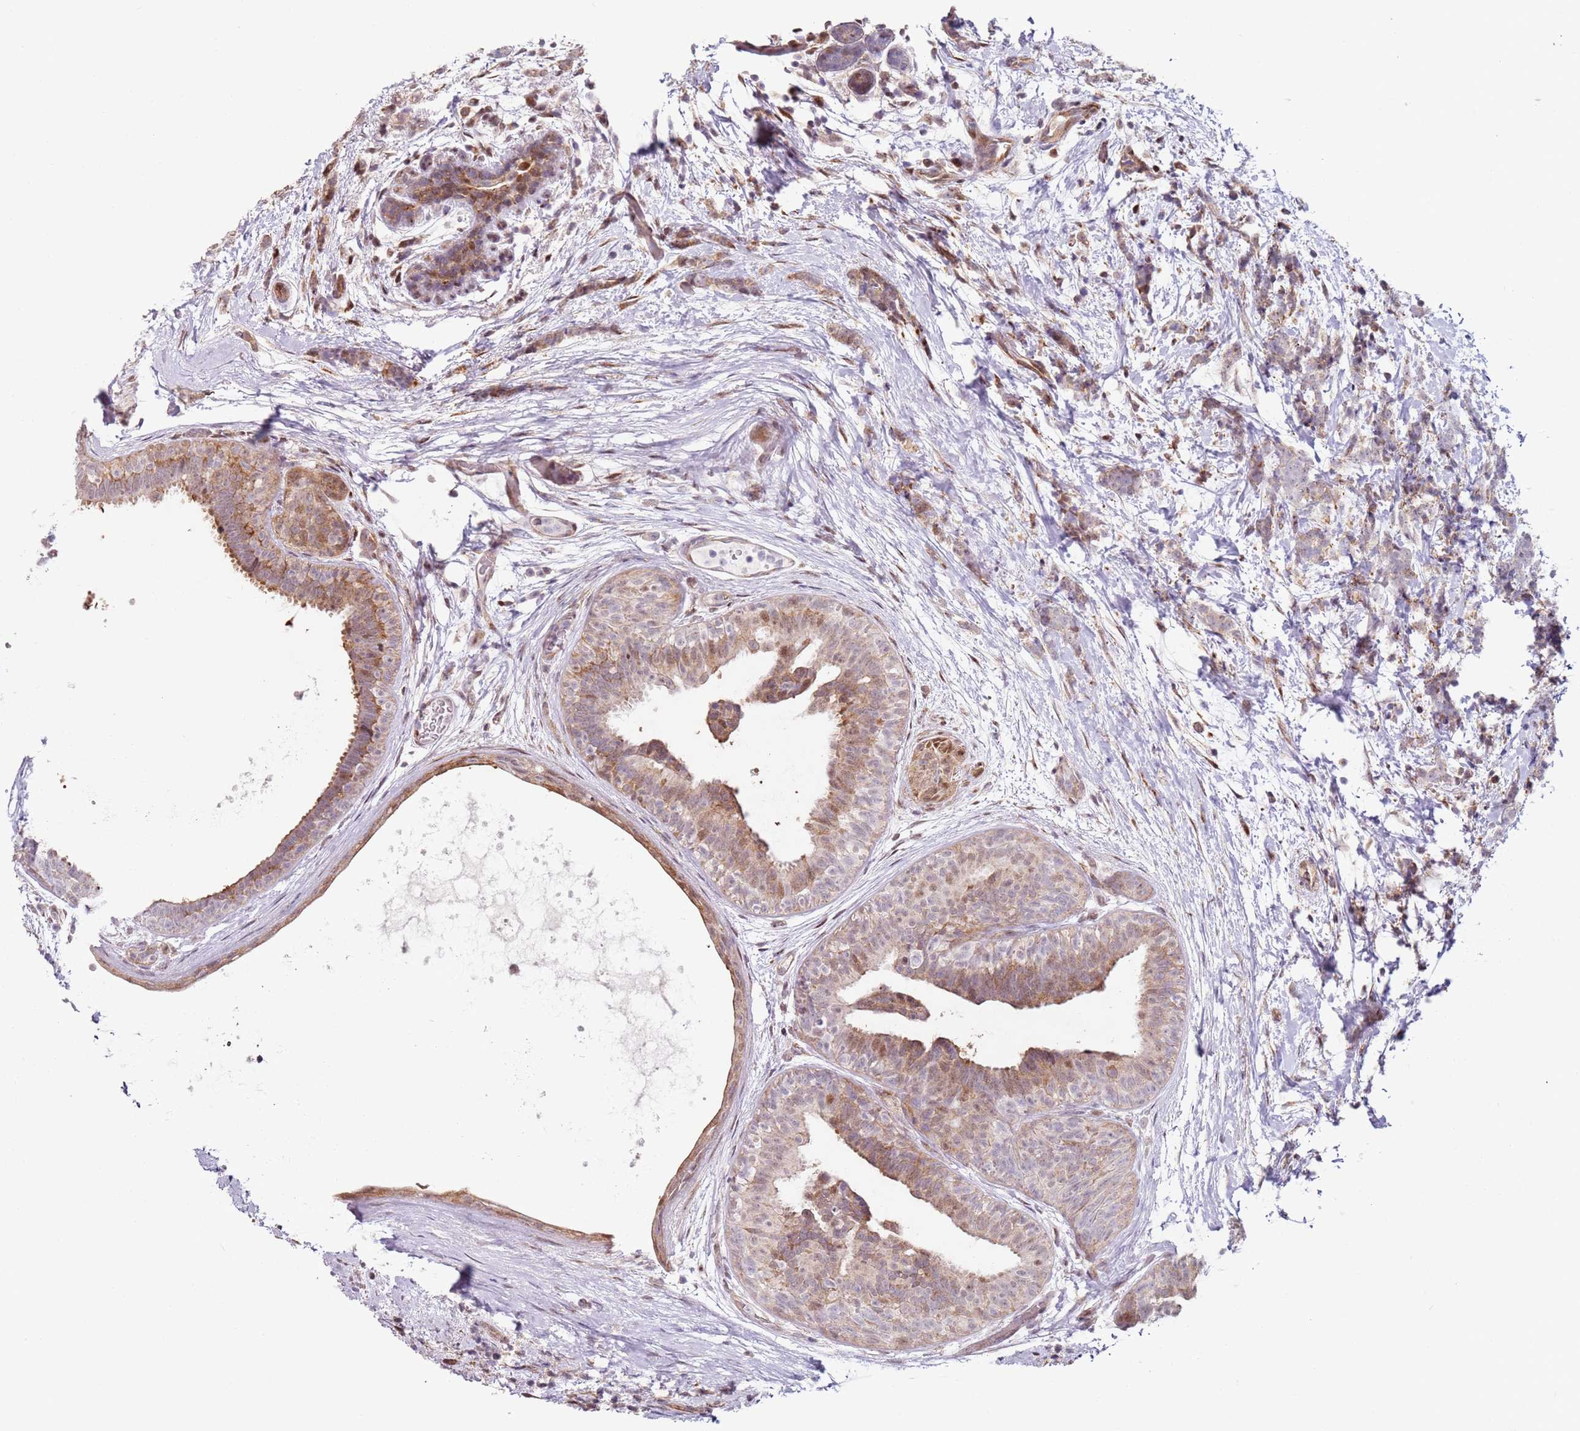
{"staining": {"intensity": "moderate", "quantity": "<25%", "location": "cytoplasmic/membranous"}, "tissue": "breast cancer", "cell_type": "Tumor cells", "image_type": "cancer", "snomed": [{"axis": "morphology", "description": "Lobular carcinoma"}, {"axis": "topography", "description": "Breast"}], "caption": "Immunohistochemical staining of lobular carcinoma (breast) exhibits low levels of moderate cytoplasmic/membranous protein staining in about <25% of tumor cells.", "gene": "PSMD4", "patient": {"sex": "female", "age": 58}}